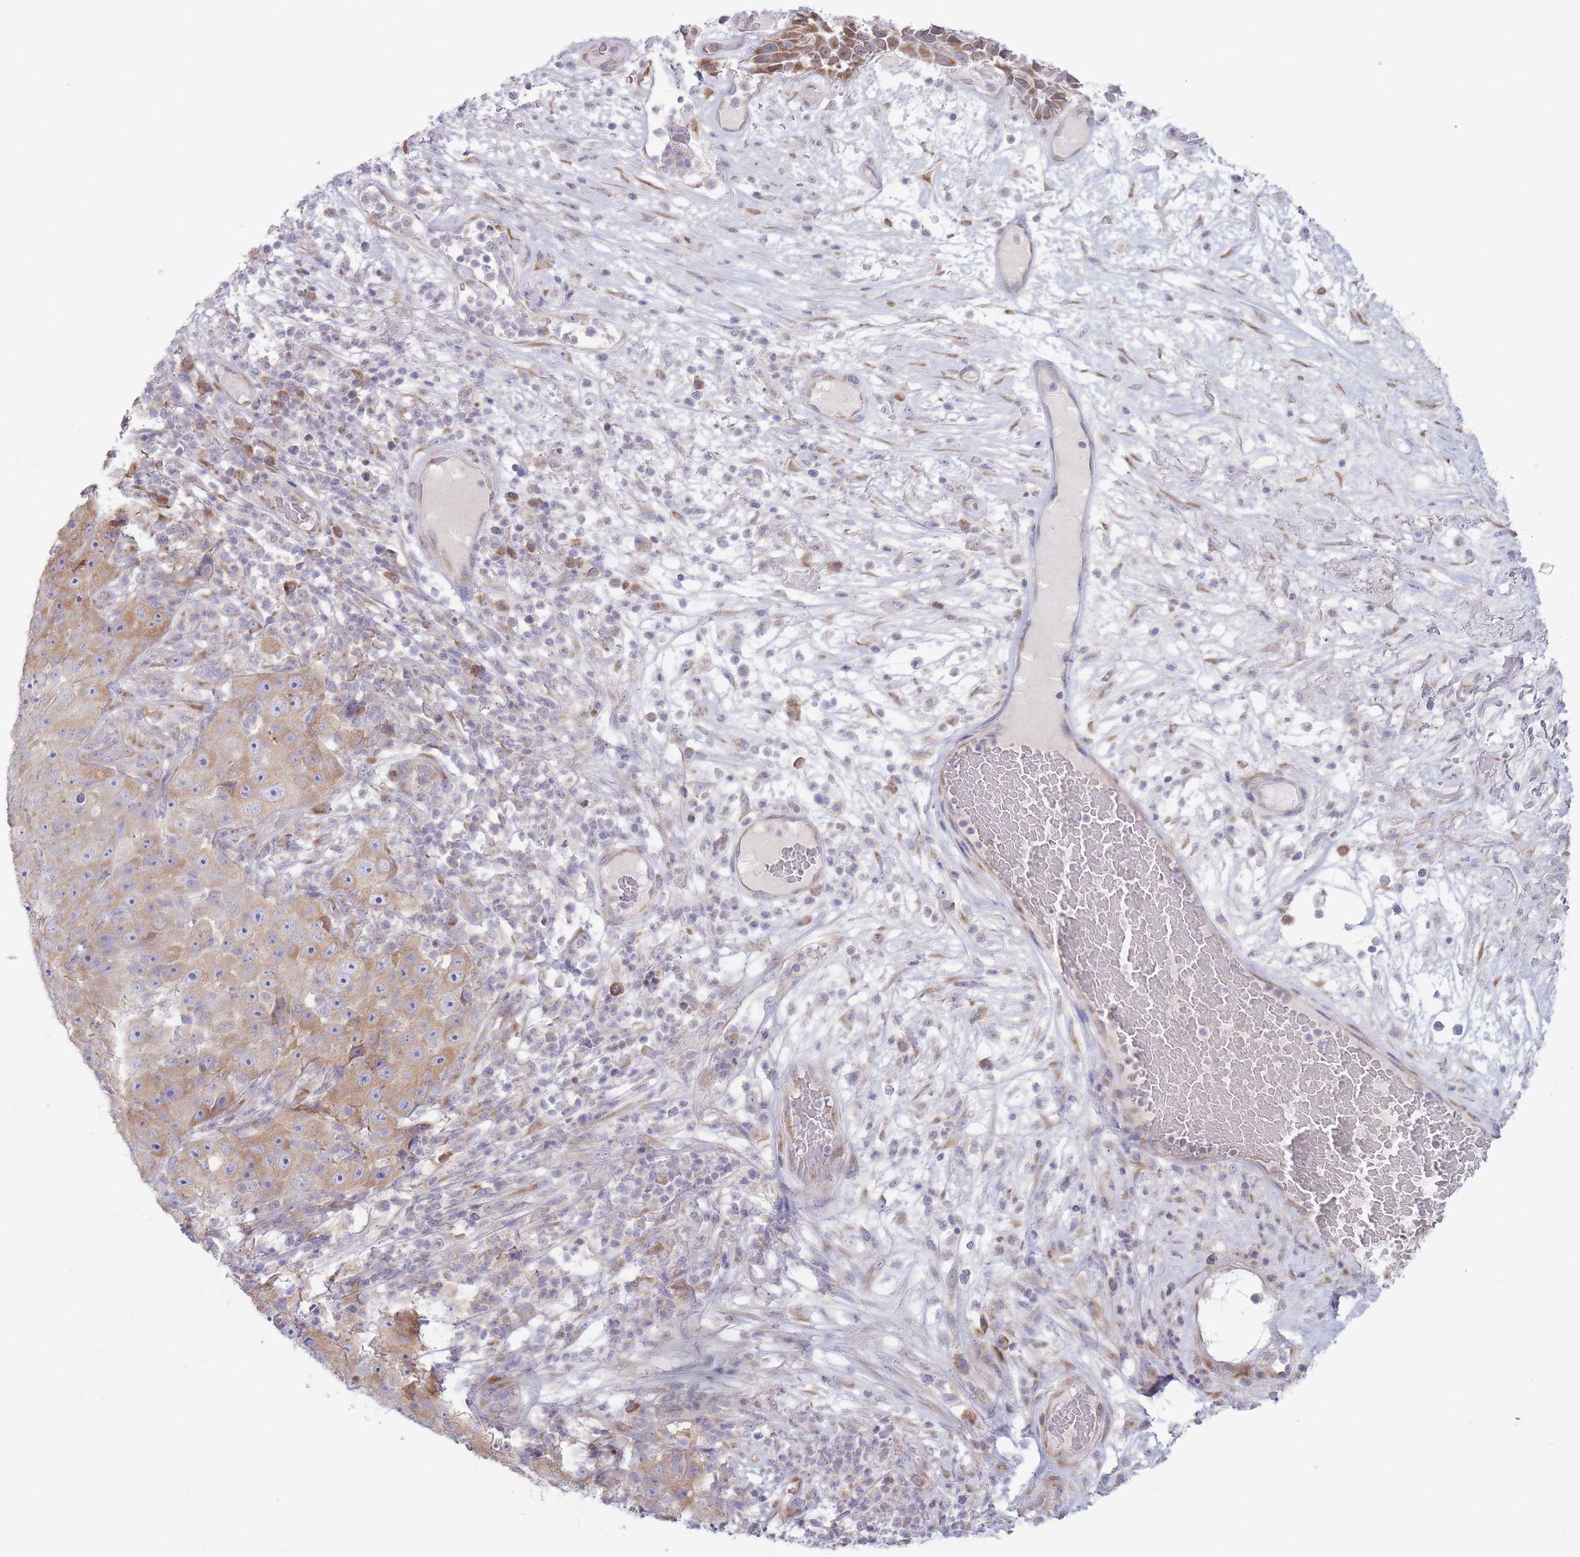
{"staining": {"intensity": "moderate", "quantity": ">75%", "location": "cytoplasmic/membranous"}, "tissue": "skin cancer", "cell_type": "Tumor cells", "image_type": "cancer", "snomed": [{"axis": "morphology", "description": "Squamous cell carcinoma, NOS"}, {"axis": "topography", "description": "Skin"}], "caption": "Protein staining of skin cancer tissue demonstrates moderate cytoplasmic/membranous positivity in about >75% of tumor cells.", "gene": "OR5L2", "patient": {"sex": "female", "age": 87}}